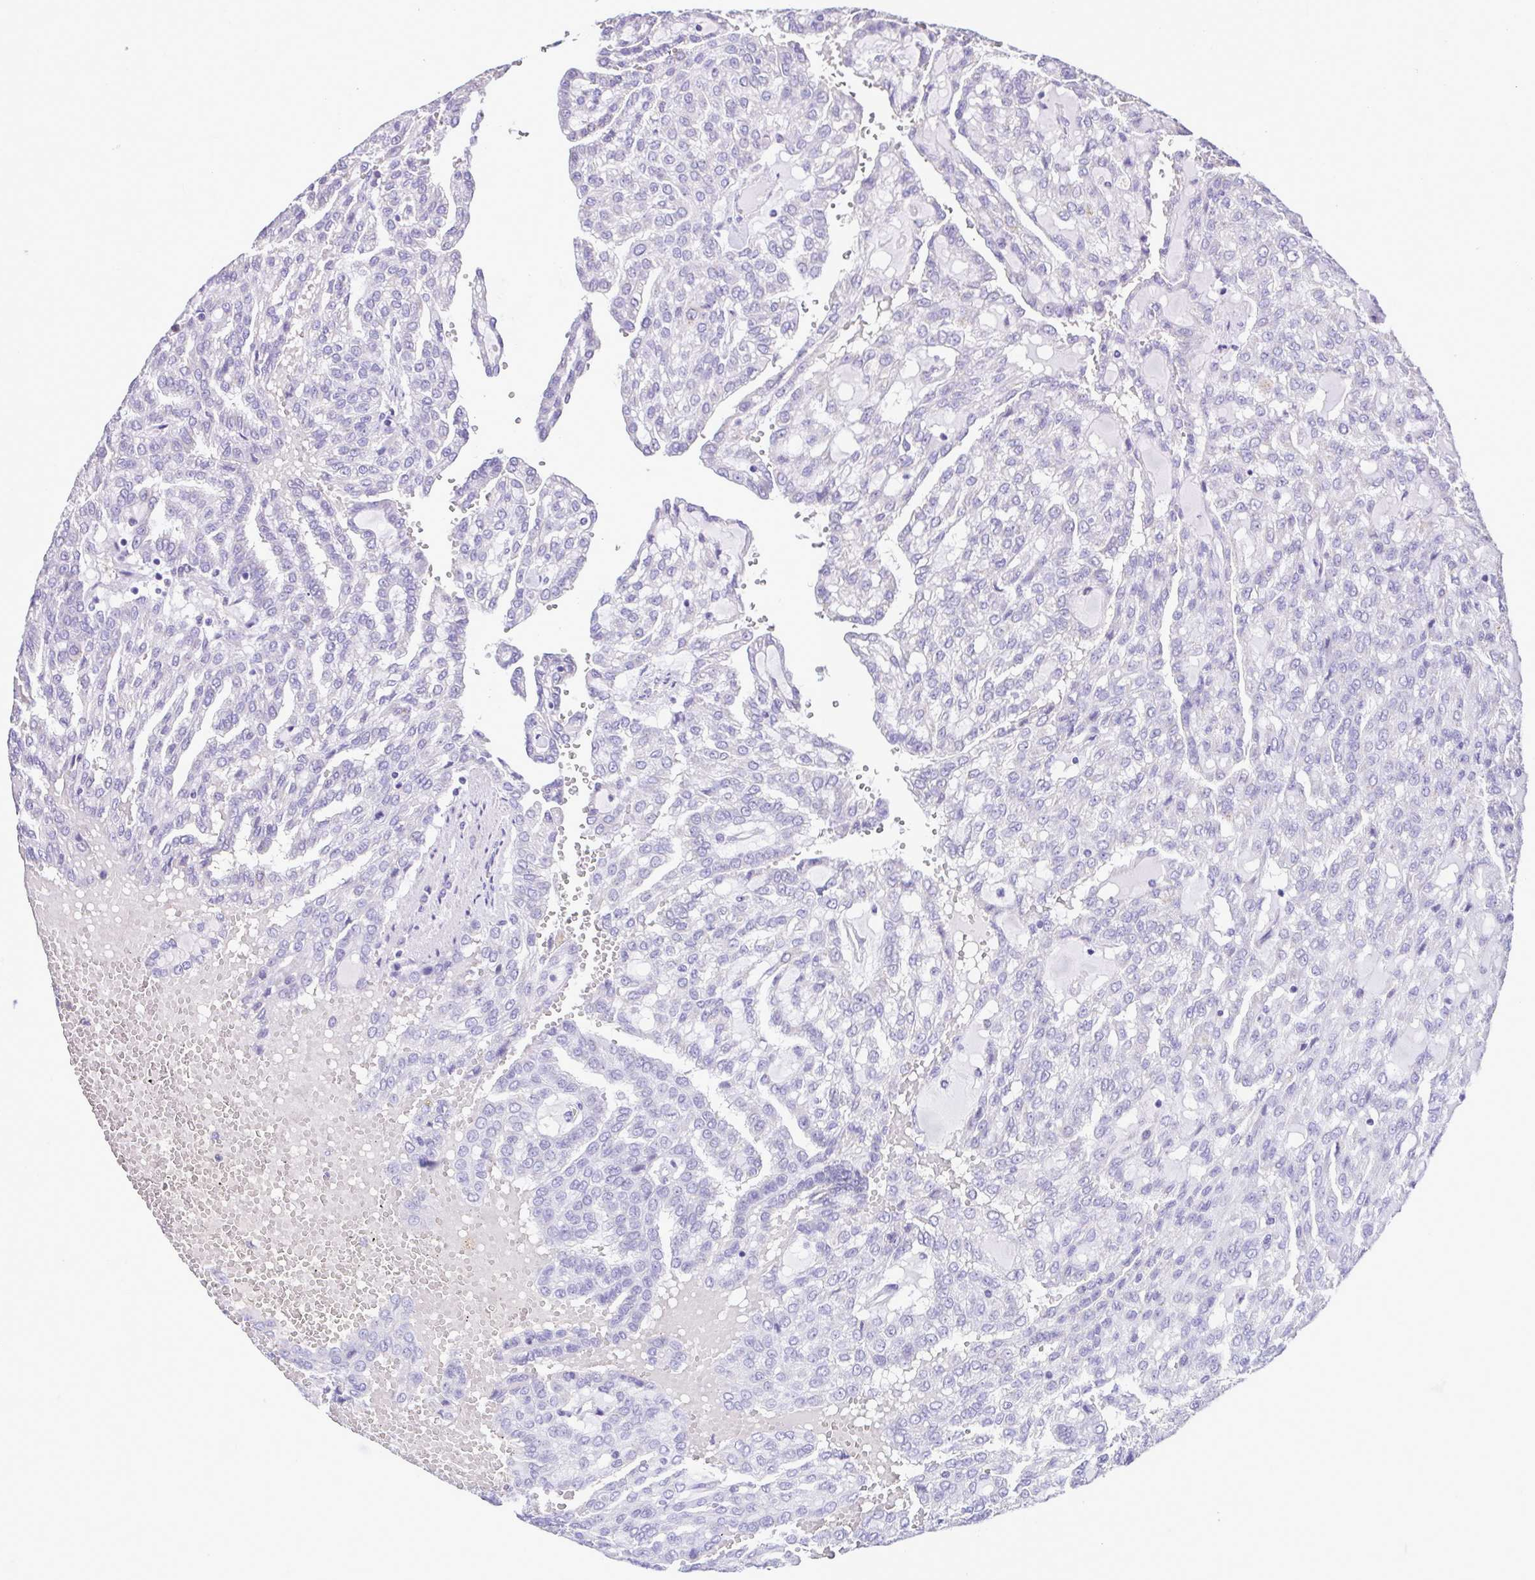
{"staining": {"intensity": "negative", "quantity": "none", "location": "none"}, "tissue": "renal cancer", "cell_type": "Tumor cells", "image_type": "cancer", "snomed": [{"axis": "morphology", "description": "Adenocarcinoma, NOS"}, {"axis": "topography", "description": "Kidney"}], "caption": "Histopathology image shows no significant protein positivity in tumor cells of renal cancer. (Brightfield microscopy of DAB IHC at high magnification).", "gene": "CBY2", "patient": {"sex": "male", "age": 63}}